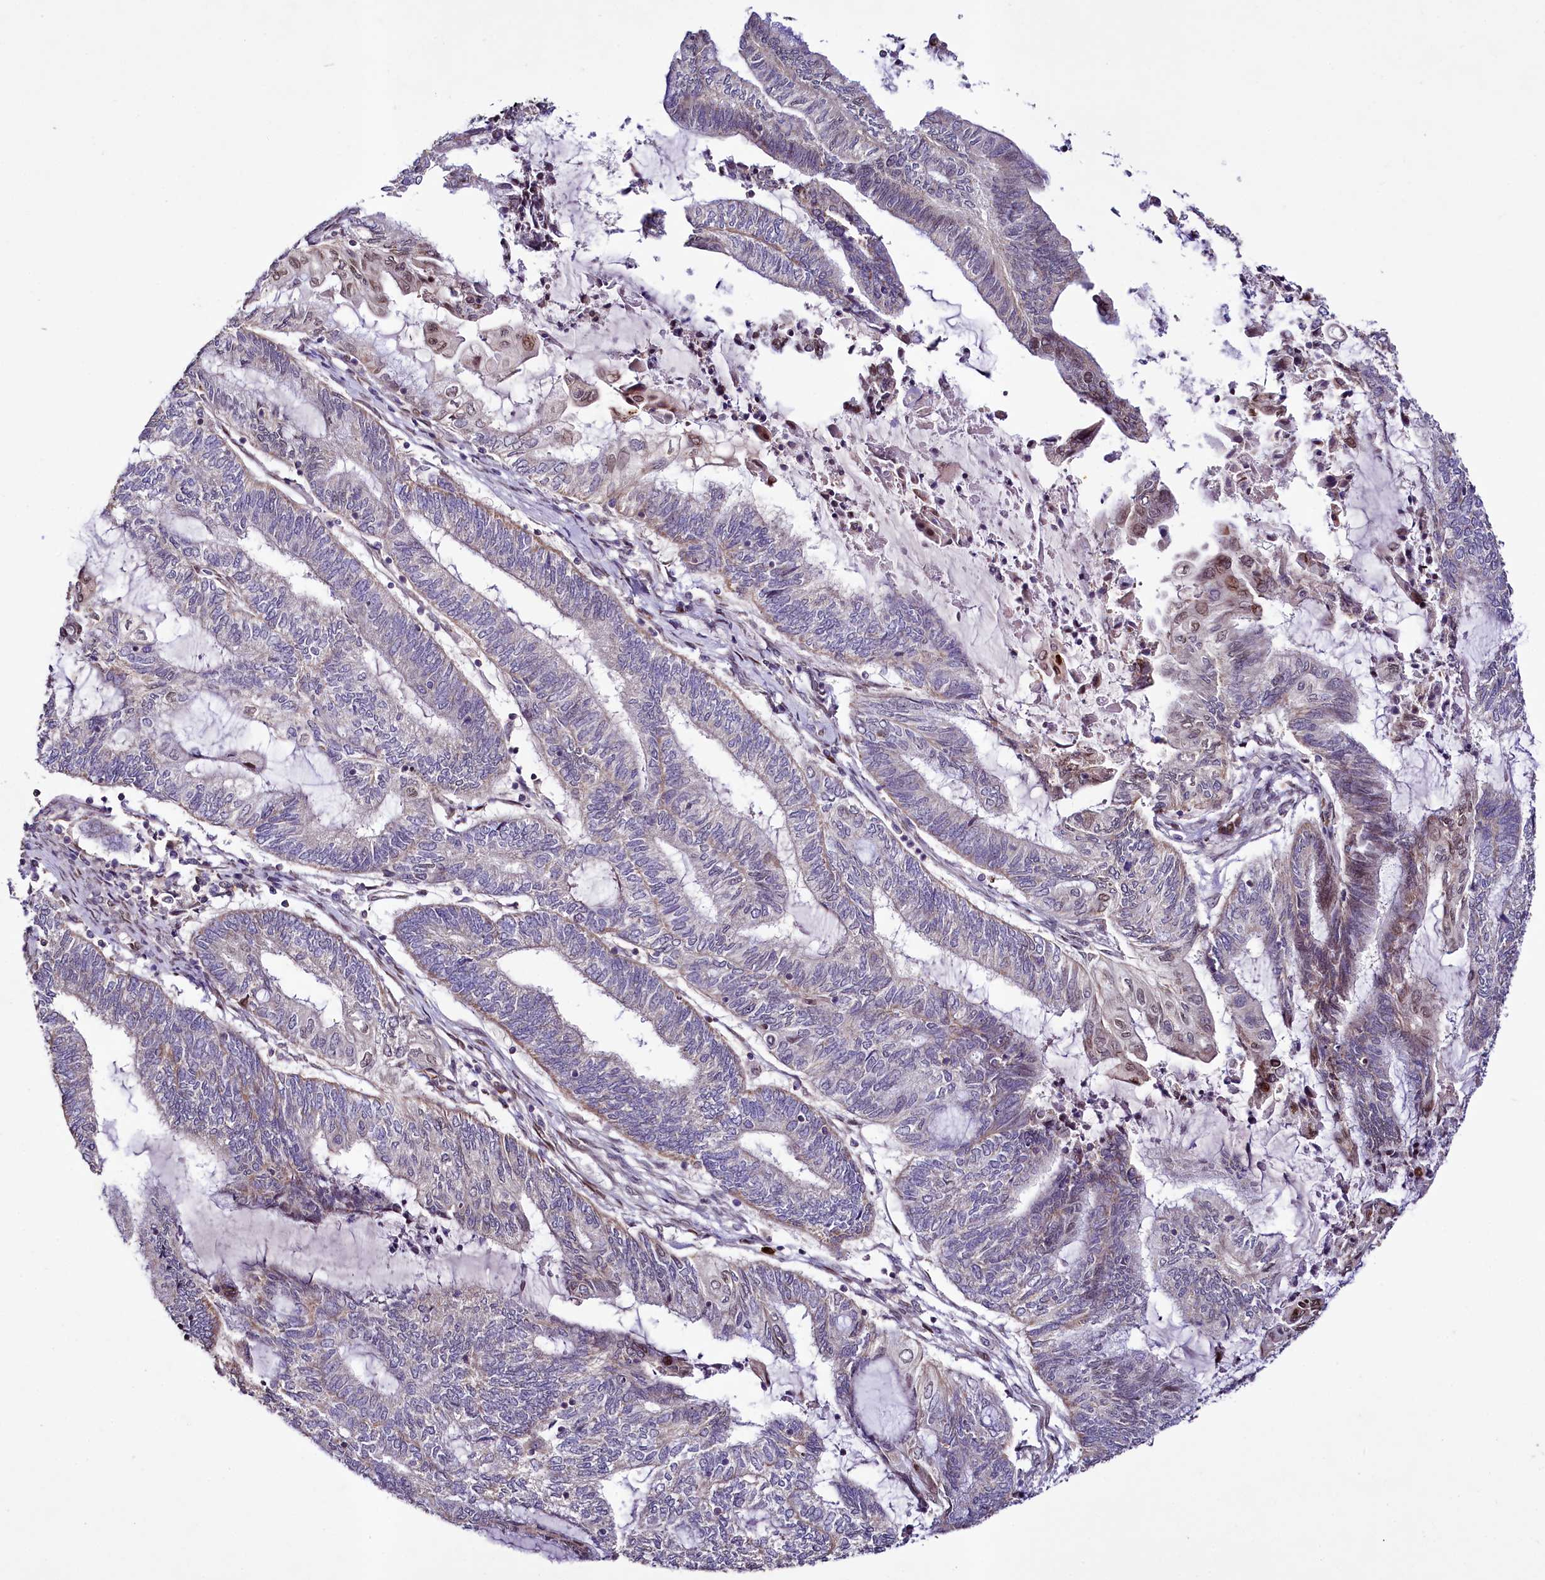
{"staining": {"intensity": "negative", "quantity": "none", "location": "none"}, "tissue": "endometrial cancer", "cell_type": "Tumor cells", "image_type": "cancer", "snomed": [{"axis": "morphology", "description": "Adenocarcinoma, NOS"}, {"axis": "topography", "description": "Uterus"}, {"axis": "topography", "description": "Endometrium"}], "caption": "Immunohistochemistry (IHC) image of neoplastic tissue: human endometrial cancer (adenocarcinoma) stained with DAB (3,3'-diaminobenzidine) displays no significant protein positivity in tumor cells. The staining is performed using DAB (3,3'-diaminobenzidine) brown chromogen with nuclei counter-stained in using hematoxylin.", "gene": "ZNF226", "patient": {"sex": "female", "age": 70}}